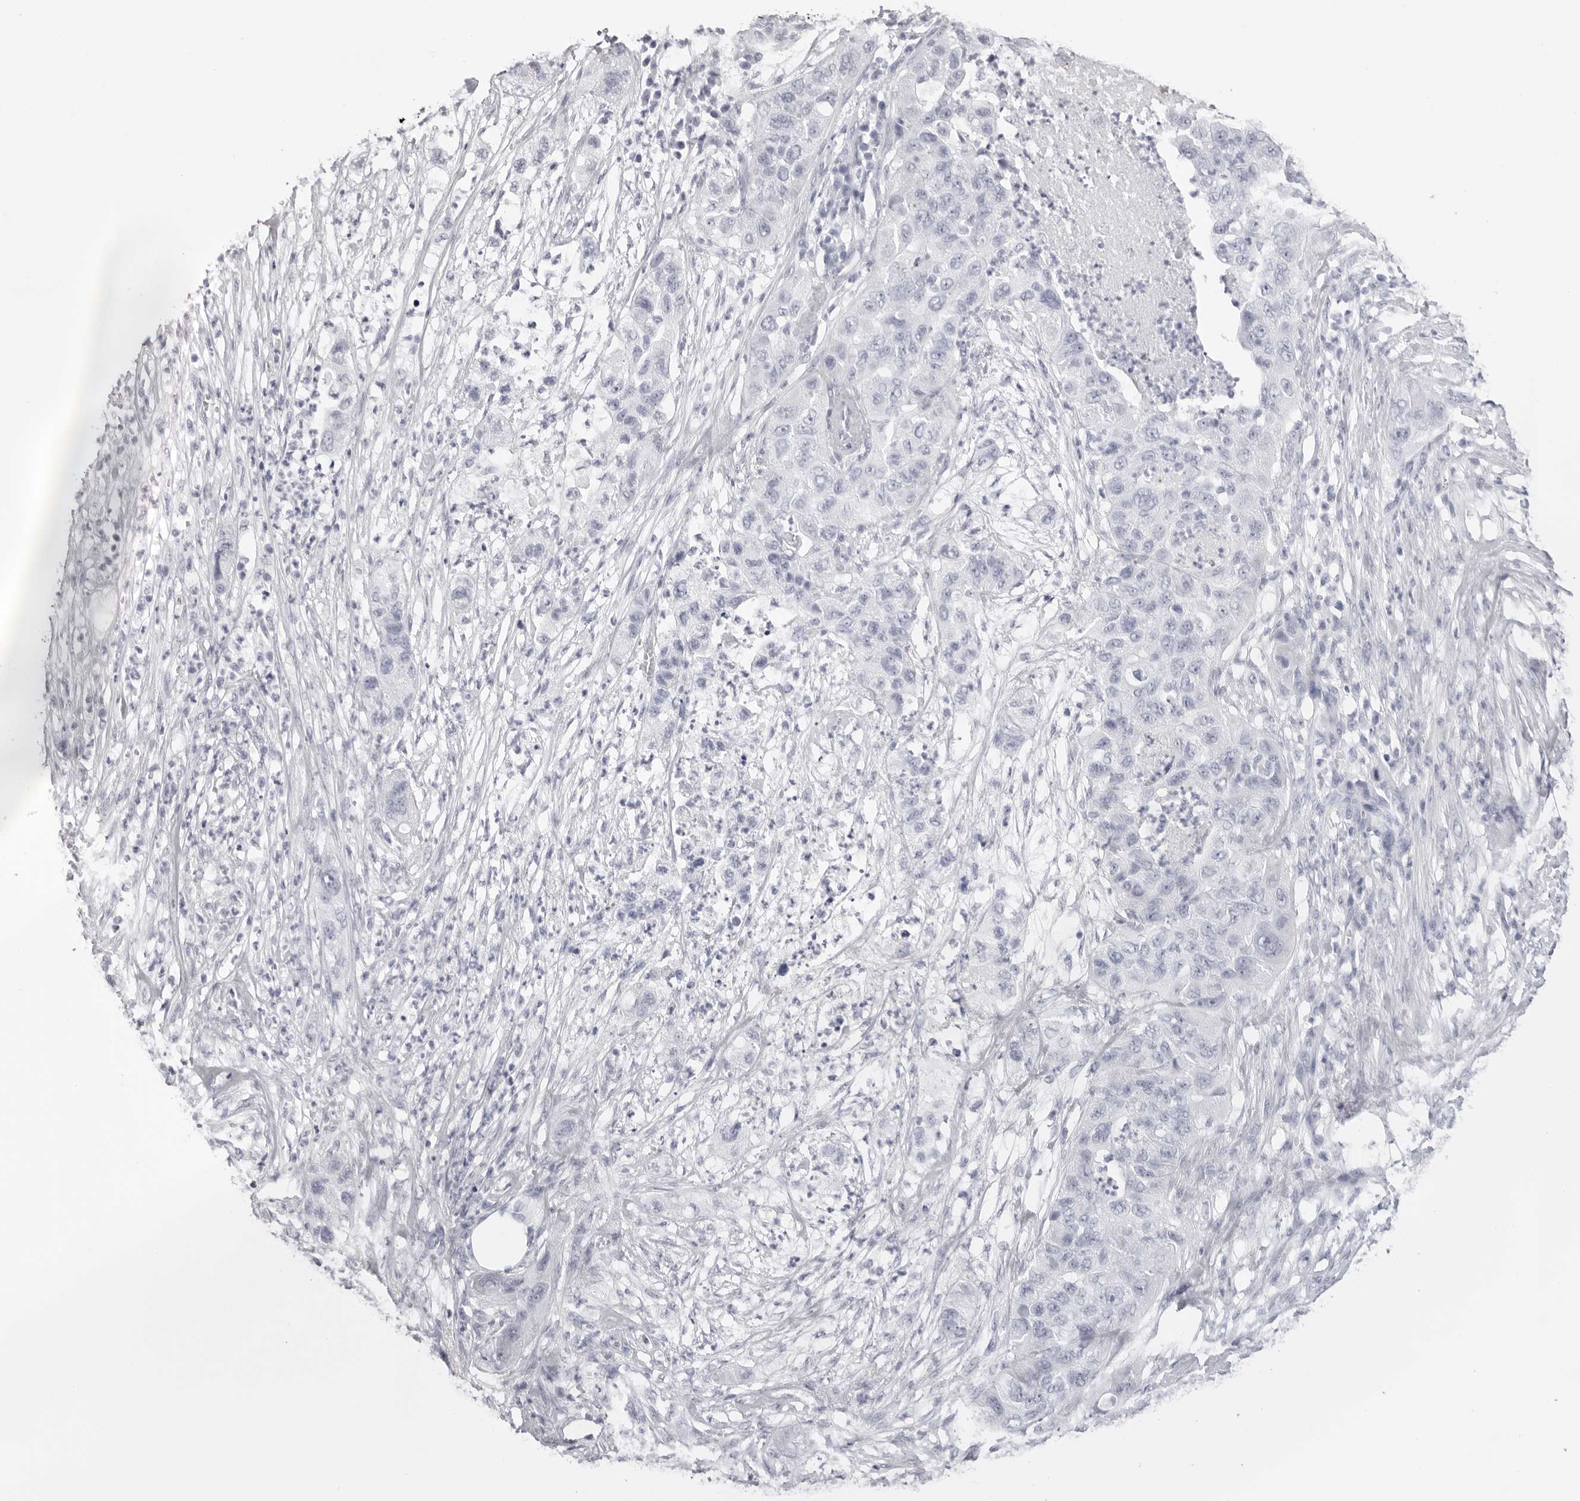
{"staining": {"intensity": "negative", "quantity": "none", "location": "none"}, "tissue": "pancreatic cancer", "cell_type": "Tumor cells", "image_type": "cancer", "snomed": [{"axis": "morphology", "description": "Adenocarcinoma, NOS"}, {"axis": "topography", "description": "Pancreas"}], "caption": "A high-resolution histopathology image shows IHC staining of pancreatic cancer (adenocarcinoma), which reveals no significant expression in tumor cells.", "gene": "TMOD4", "patient": {"sex": "female", "age": 78}}